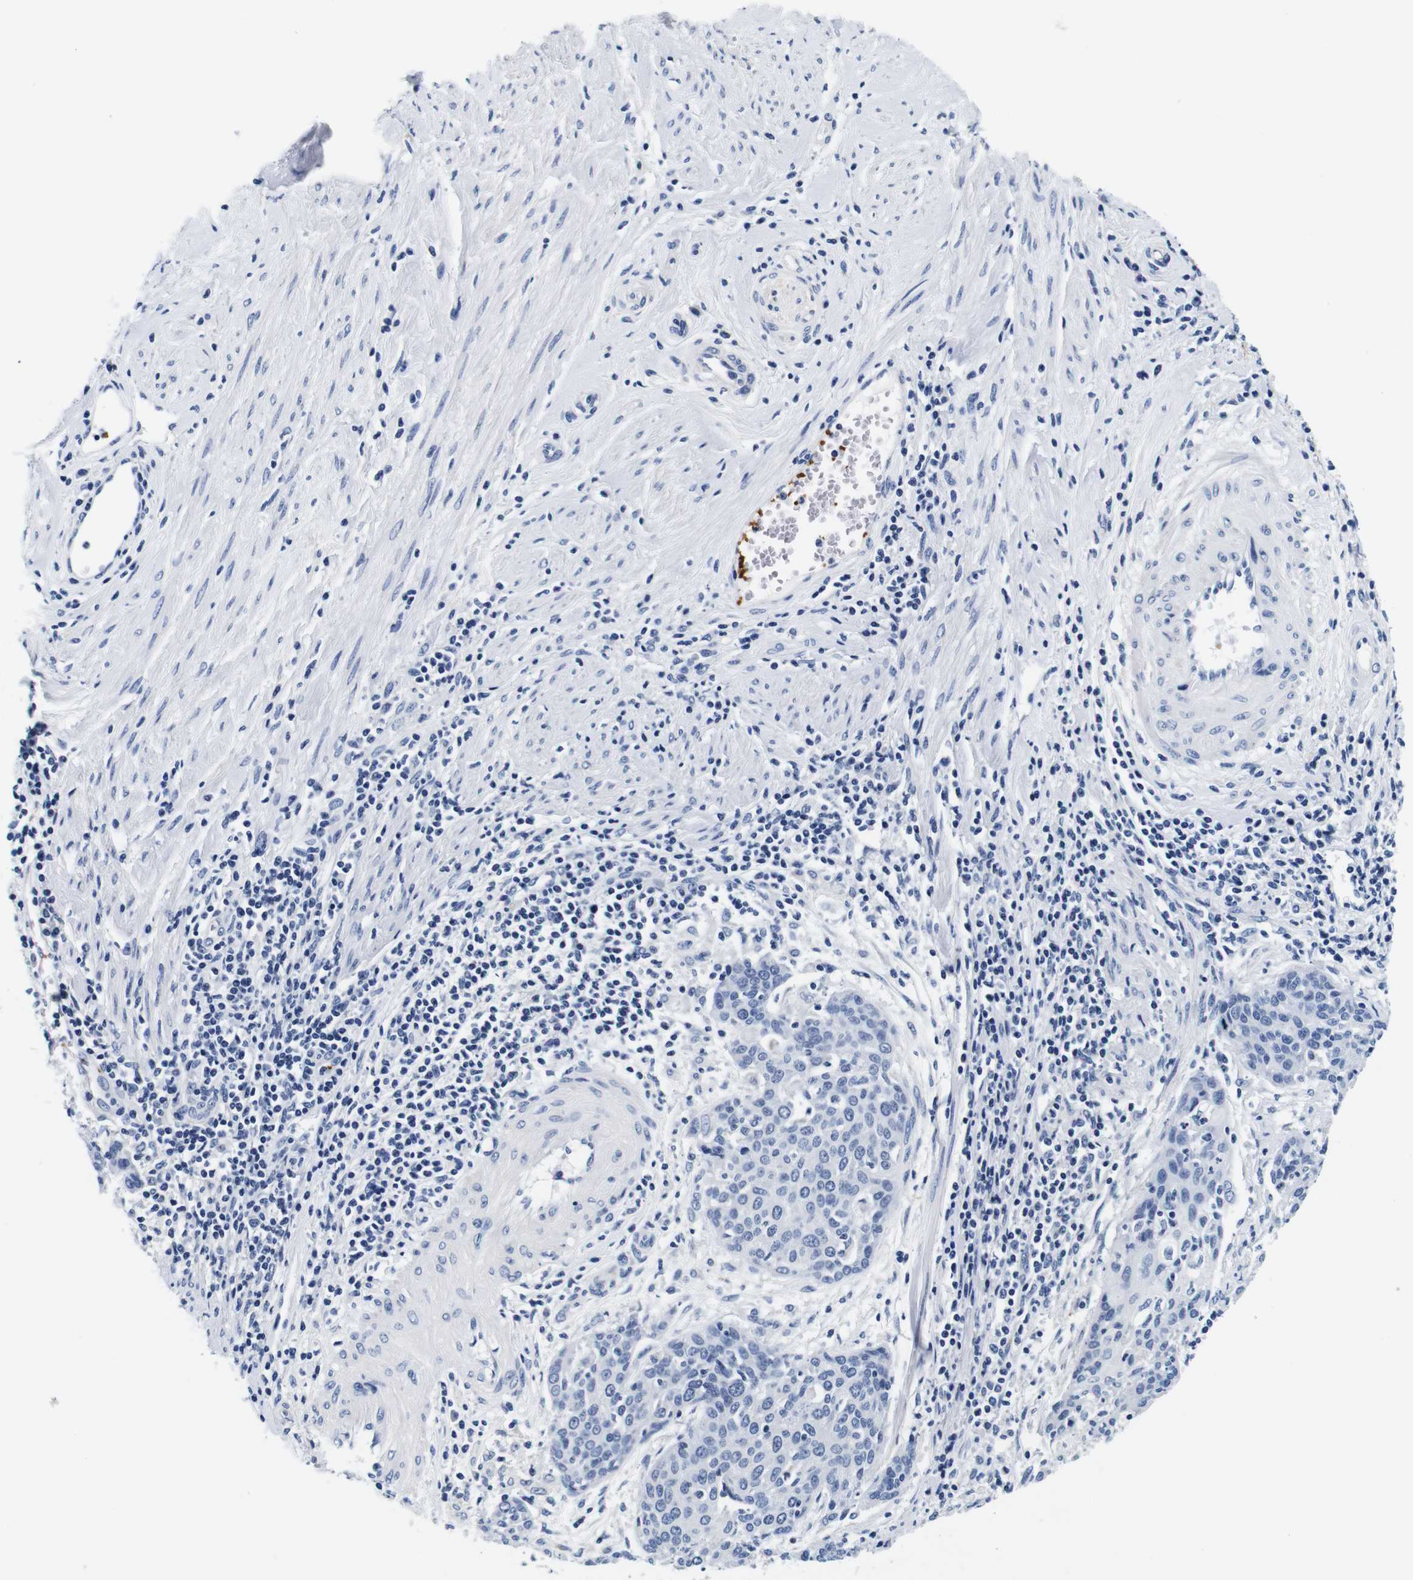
{"staining": {"intensity": "negative", "quantity": "none", "location": "none"}, "tissue": "cervical cancer", "cell_type": "Tumor cells", "image_type": "cancer", "snomed": [{"axis": "morphology", "description": "Squamous cell carcinoma, NOS"}, {"axis": "topography", "description": "Cervix"}], "caption": "DAB (3,3'-diaminobenzidine) immunohistochemical staining of human cervical squamous cell carcinoma reveals no significant expression in tumor cells.", "gene": "GP1BA", "patient": {"sex": "female", "age": 38}}